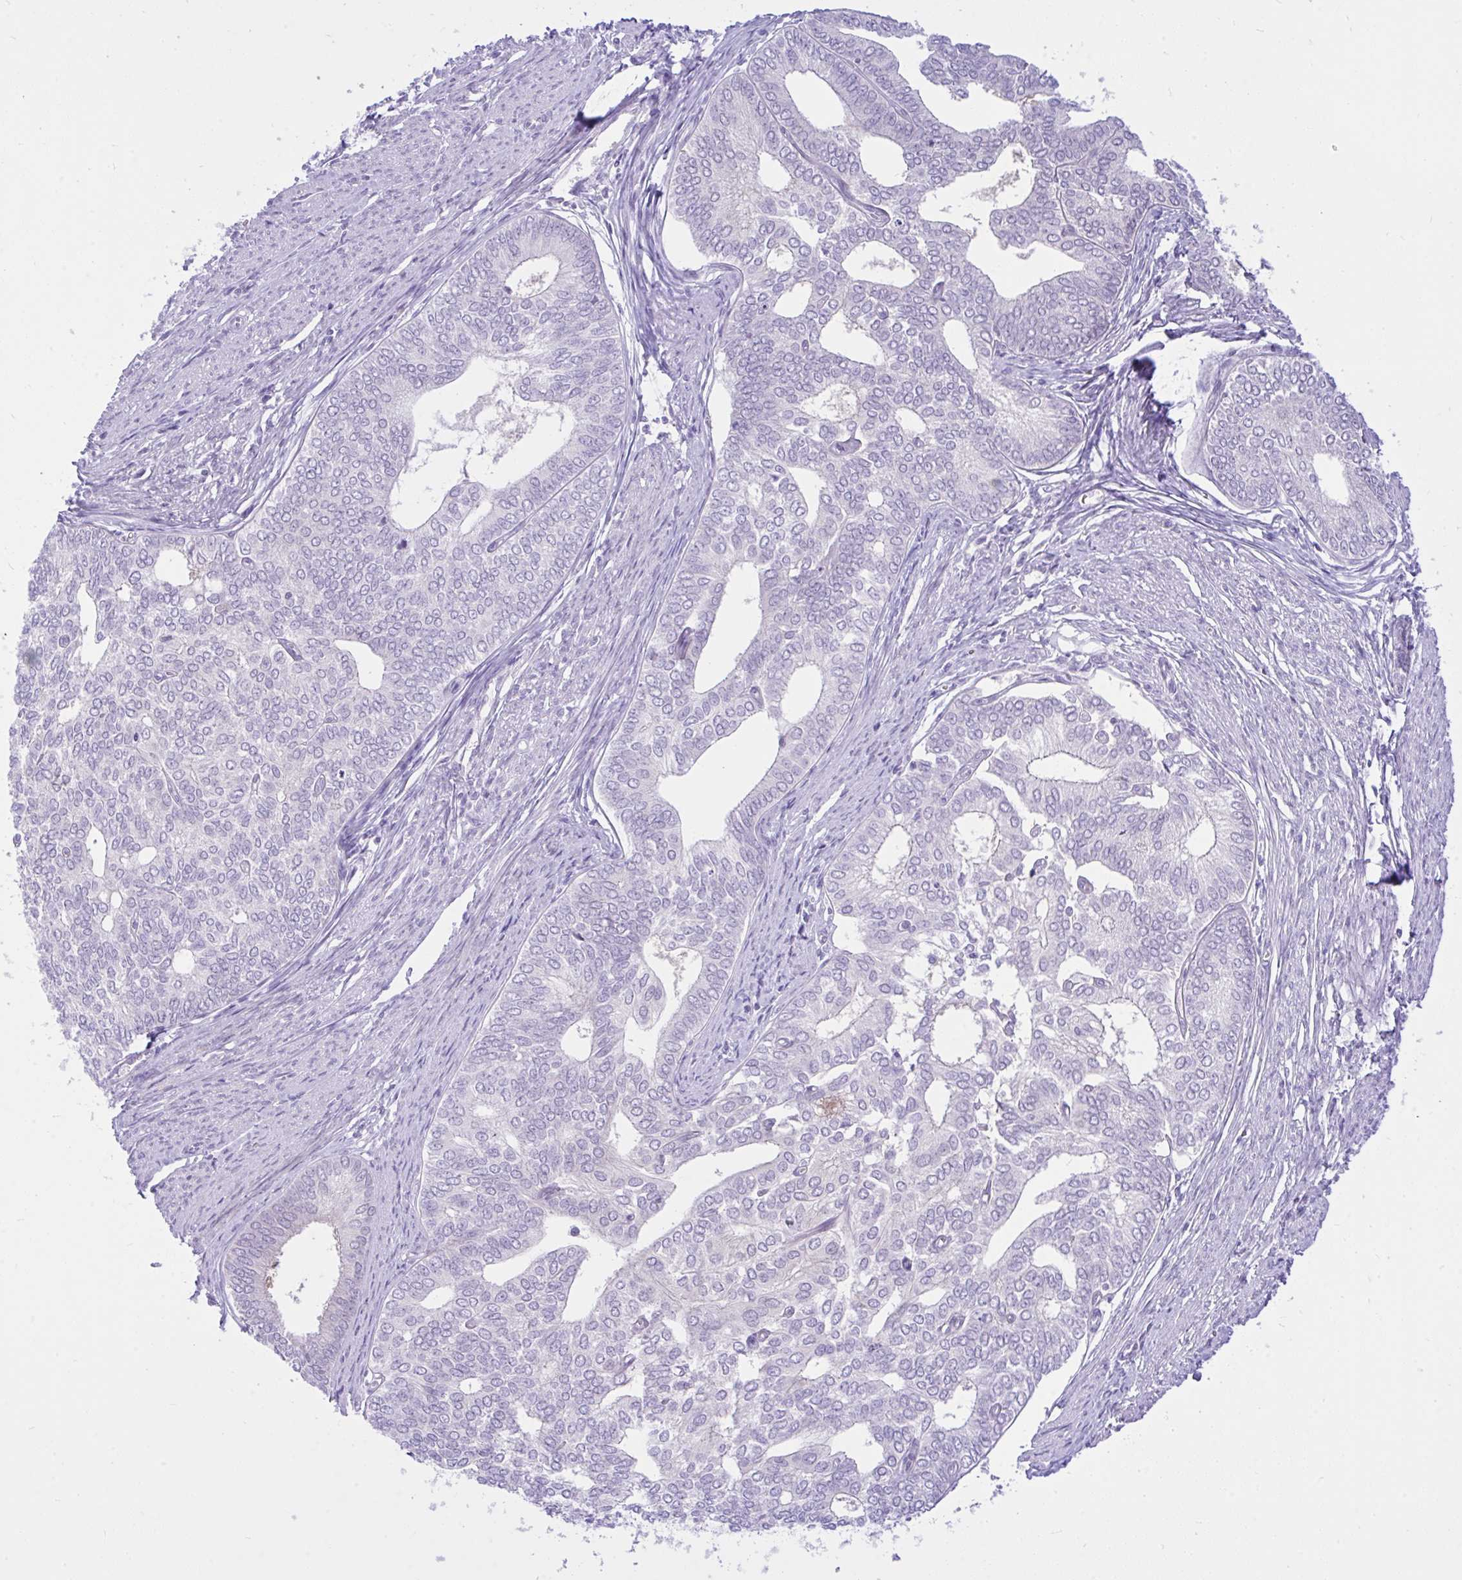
{"staining": {"intensity": "negative", "quantity": "none", "location": "none"}, "tissue": "endometrial cancer", "cell_type": "Tumor cells", "image_type": "cancer", "snomed": [{"axis": "morphology", "description": "Adenocarcinoma, NOS"}, {"axis": "topography", "description": "Endometrium"}], "caption": "Tumor cells are negative for brown protein staining in endometrial adenocarcinoma.", "gene": "ZNF101", "patient": {"sex": "female", "age": 75}}